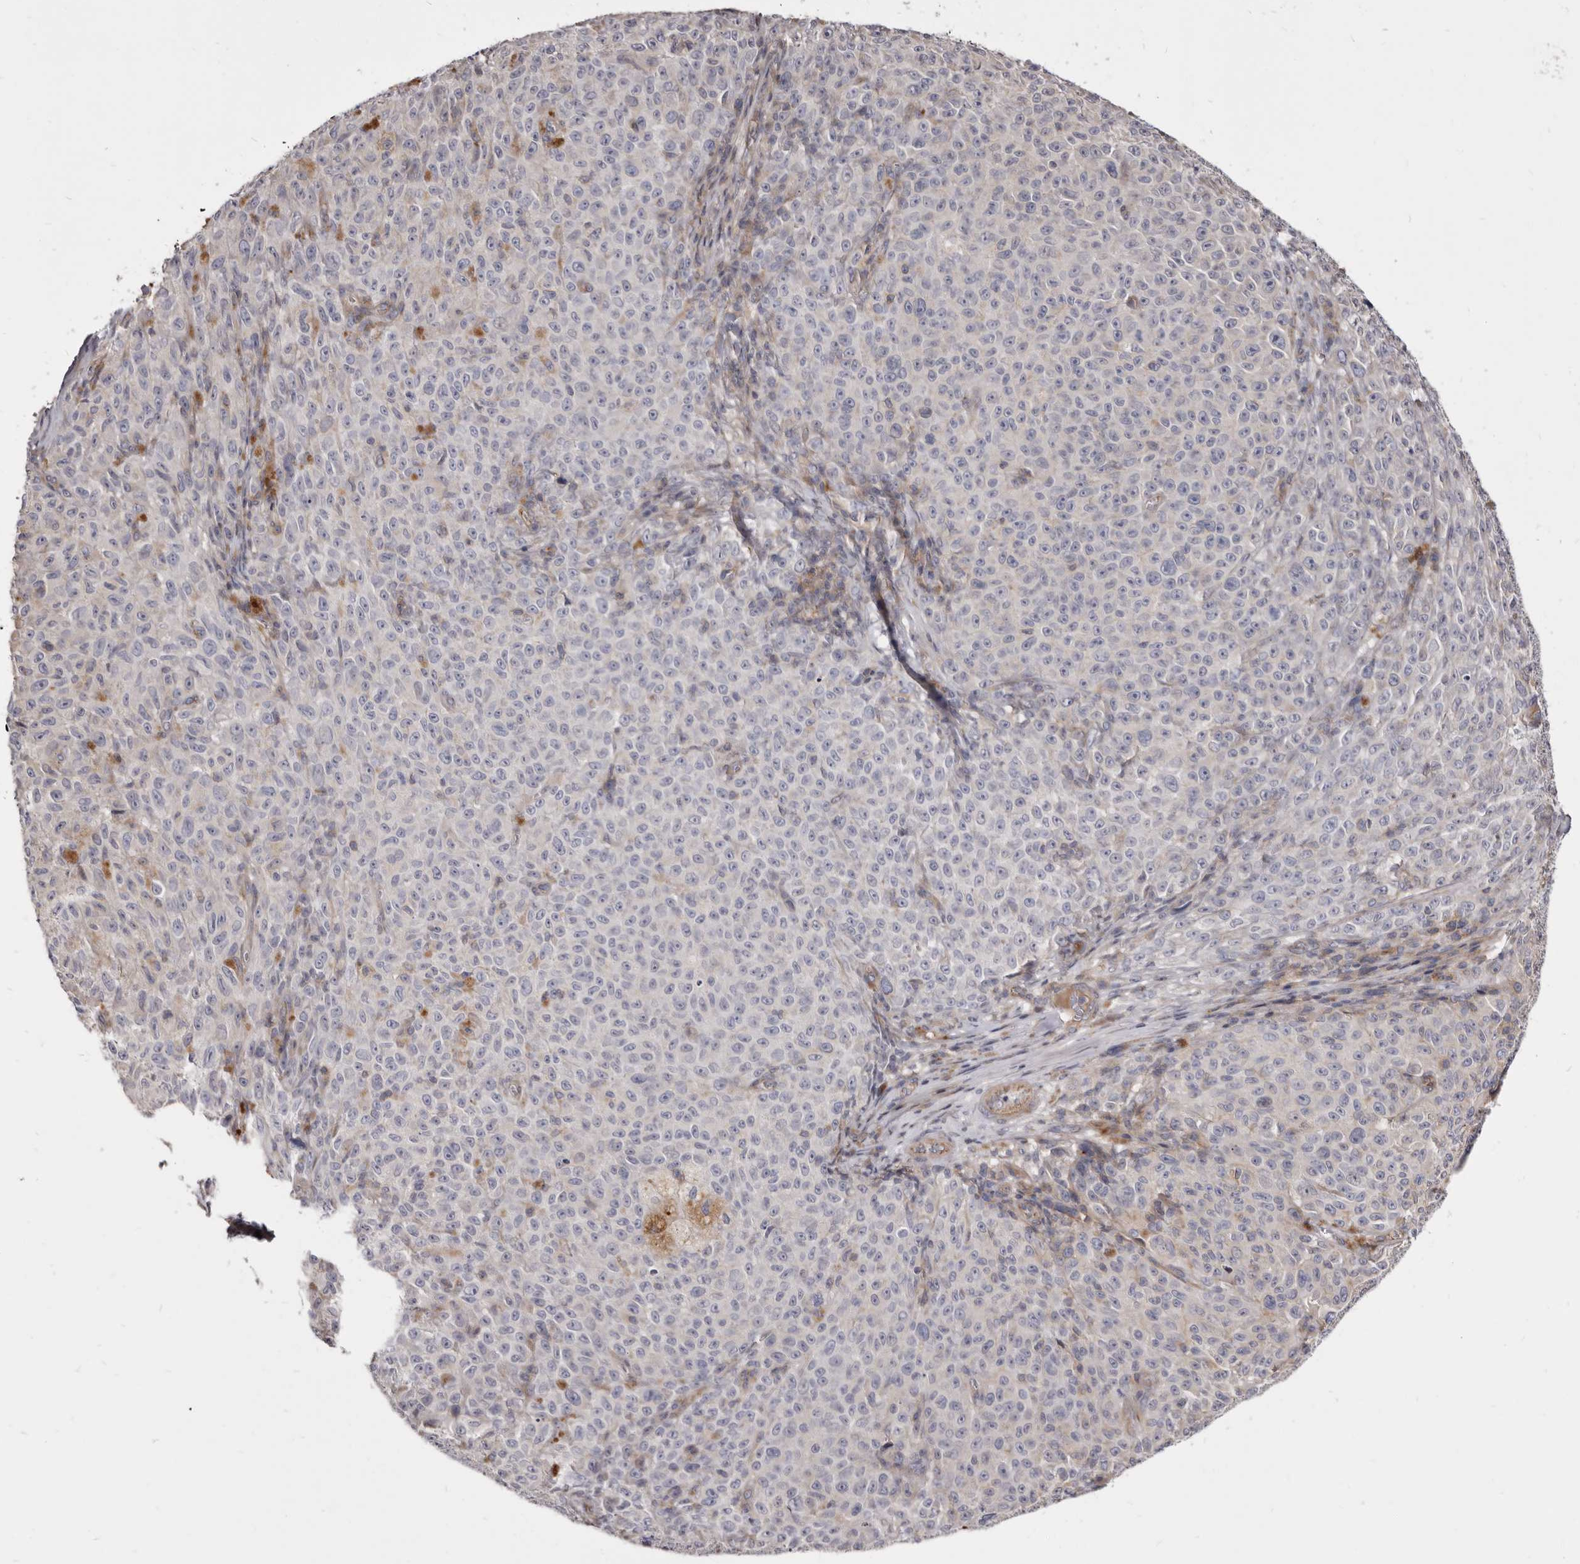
{"staining": {"intensity": "negative", "quantity": "none", "location": "none"}, "tissue": "melanoma", "cell_type": "Tumor cells", "image_type": "cancer", "snomed": [{"axis": "morphology", "description": "Malignant melanoma, NOS"}, {"axis": "topography", "description": "Skin"}], "caption": "Malignant melanoma stained for a protein using IHC displays no positivity tumor cells.", "gene": "FAS", "patient": {"sex": "female", "age": 82}}